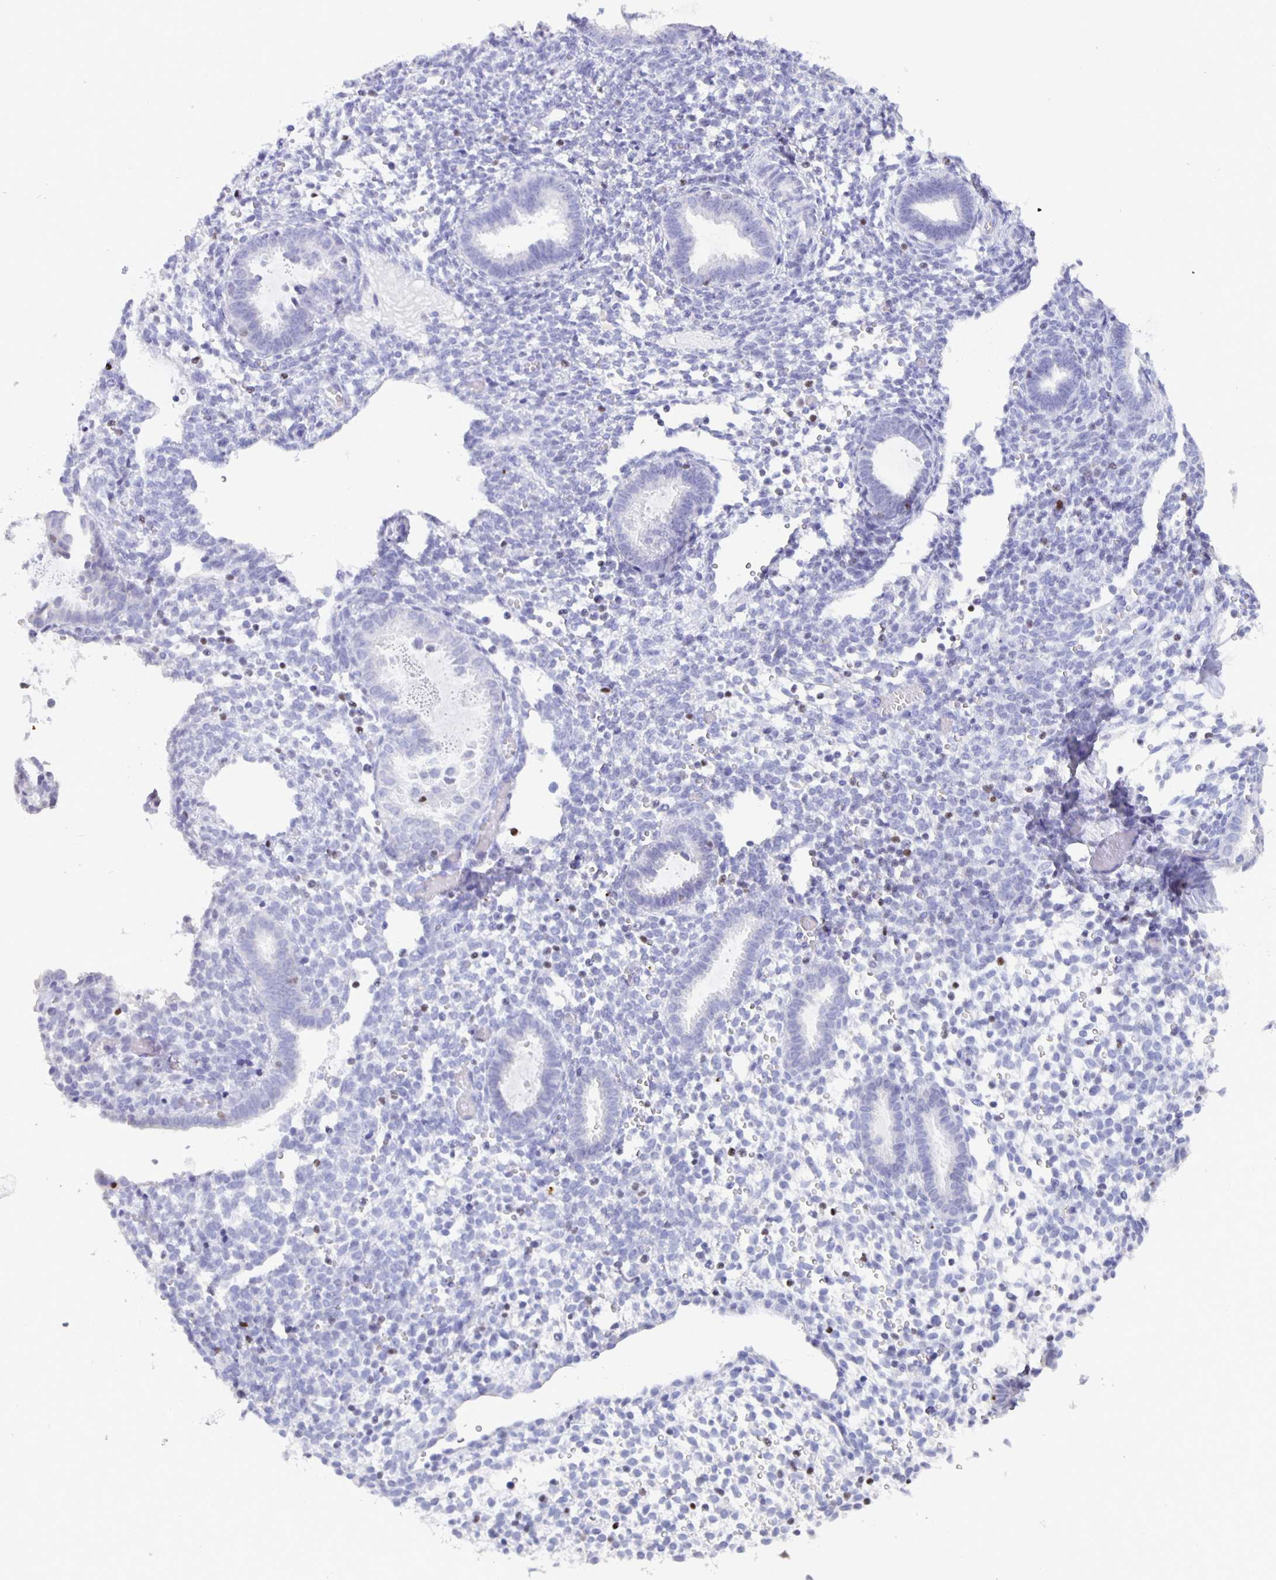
{"staining": {"intensity": "negative", "quantity": "none", "location": "none"}, "tissue": "endometrium", "cell_type": "Cells in endometrial stroma", "image_type": "normal", "snomed": [{"axis": "morphology", "description": "Normal tissue, NOS"}, {"axis": "topography", "description": "Endometrium"}], "caption": "Cells in endometrial stroma are negative for brown protein staining in benign endometrium.", "gene": "SATB2", "patient": {"sex": "female", "age": 36}}